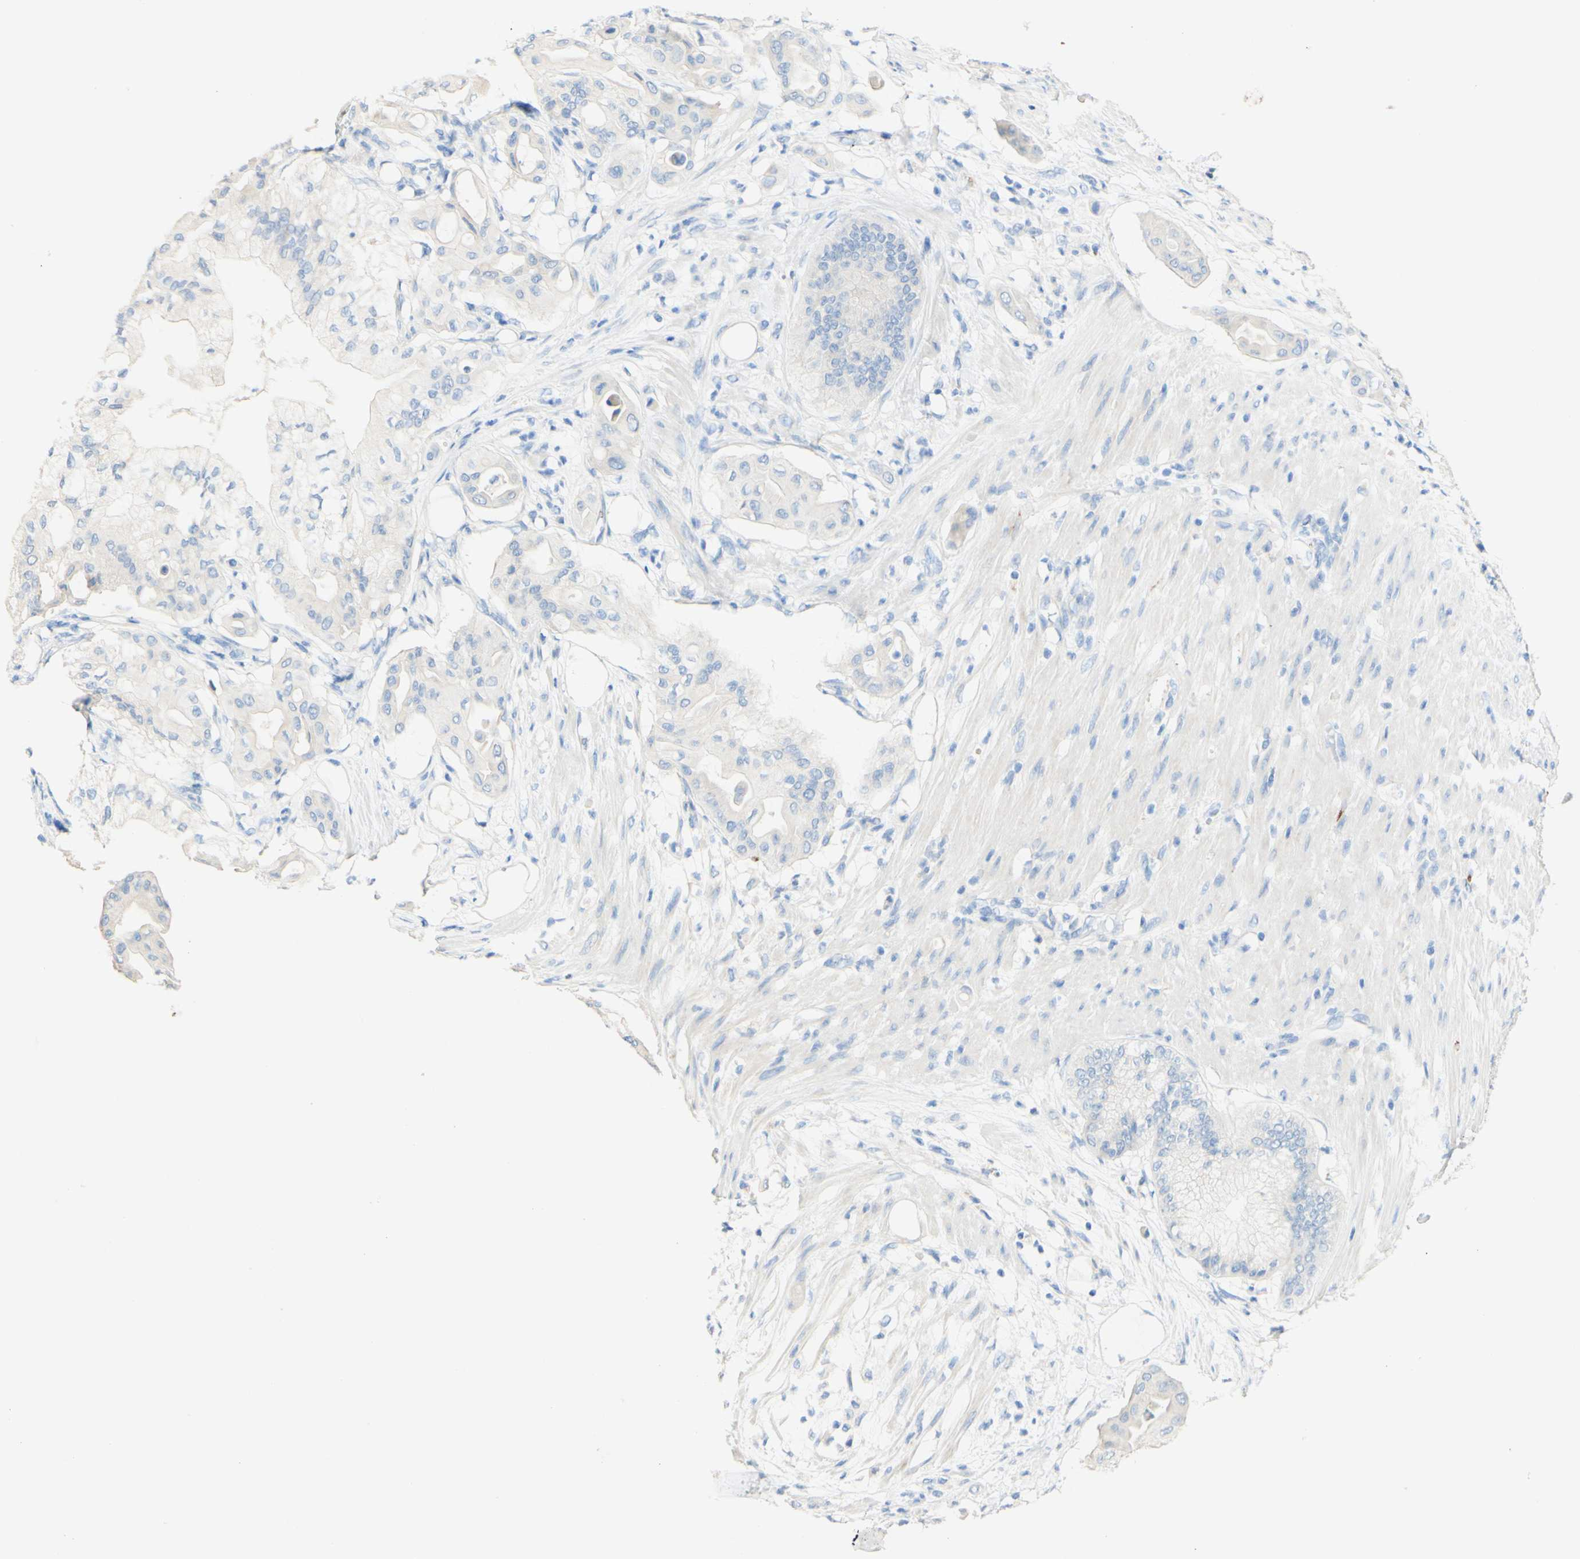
{"staining": {"intensity": "negative", "quantity": "none", "location": "none"}, "tissue": "pancreatic cancer", "cell_type": "Tumor cells", "image_type": "cancer", "snomed": [{"axis": "morphology", "description": "Adenocarcinoma, NOS"}, {"axis": "morphology", "description": "Adenocarcinoma, metastatic, NOS"}, {"axis": "topography", "description": "Lymph node"}, {"axis": "topography", "description": "Pancreas"}, {"axis": "topography", "description": "Duodenum"}], "caption": "High power microscopy micrograph of an IHC histopathology image of pancreatic cancer (metastatic adenocarcinoma), revealing no significant positivity in tumor cells.", "gene": "FGF4", "patient": {"sex": "female", "age": 64}}